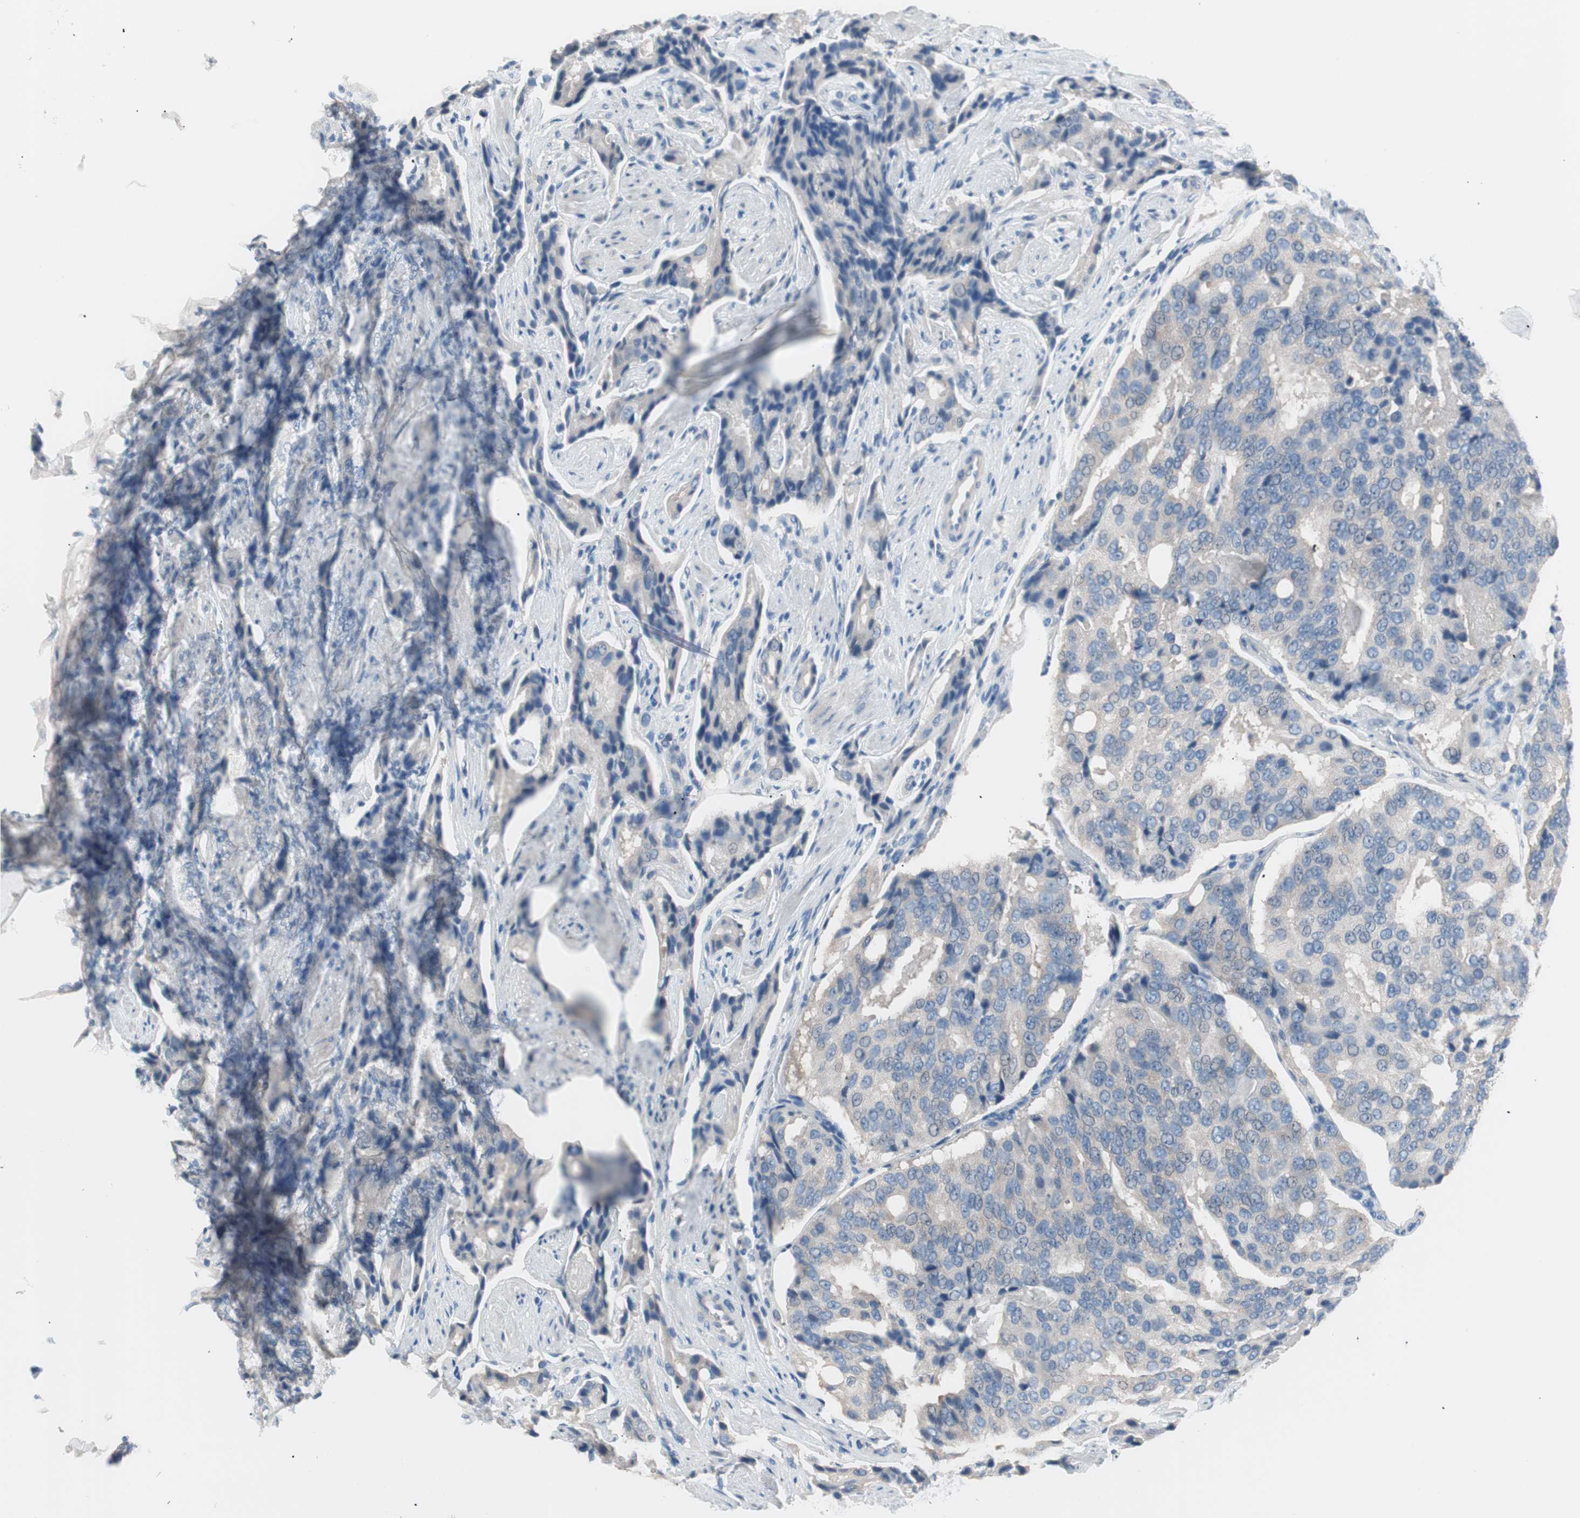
{"staining": {"intensity": "weak", "quantity": "25%-75%", "location": "cytoplasmic/membranous"}, "tissue": "prostate cancer", "cell_type": "Tumor cells", "image_type": "cancer", "snomed": [{"axis": "morphology", "description": "Adenocarcinoma, High grade"}, {"axis": "topography", "description": "Prostate"}], "caption": "Human prostate high-grade adenocarcinoma stained for a protein (brown) shows weak cytoplasmic/membranous positive expression in about 25%-75% of tumor cells.", "gene": "VIL1", "patient": {"sex": "male", "age": 58}}